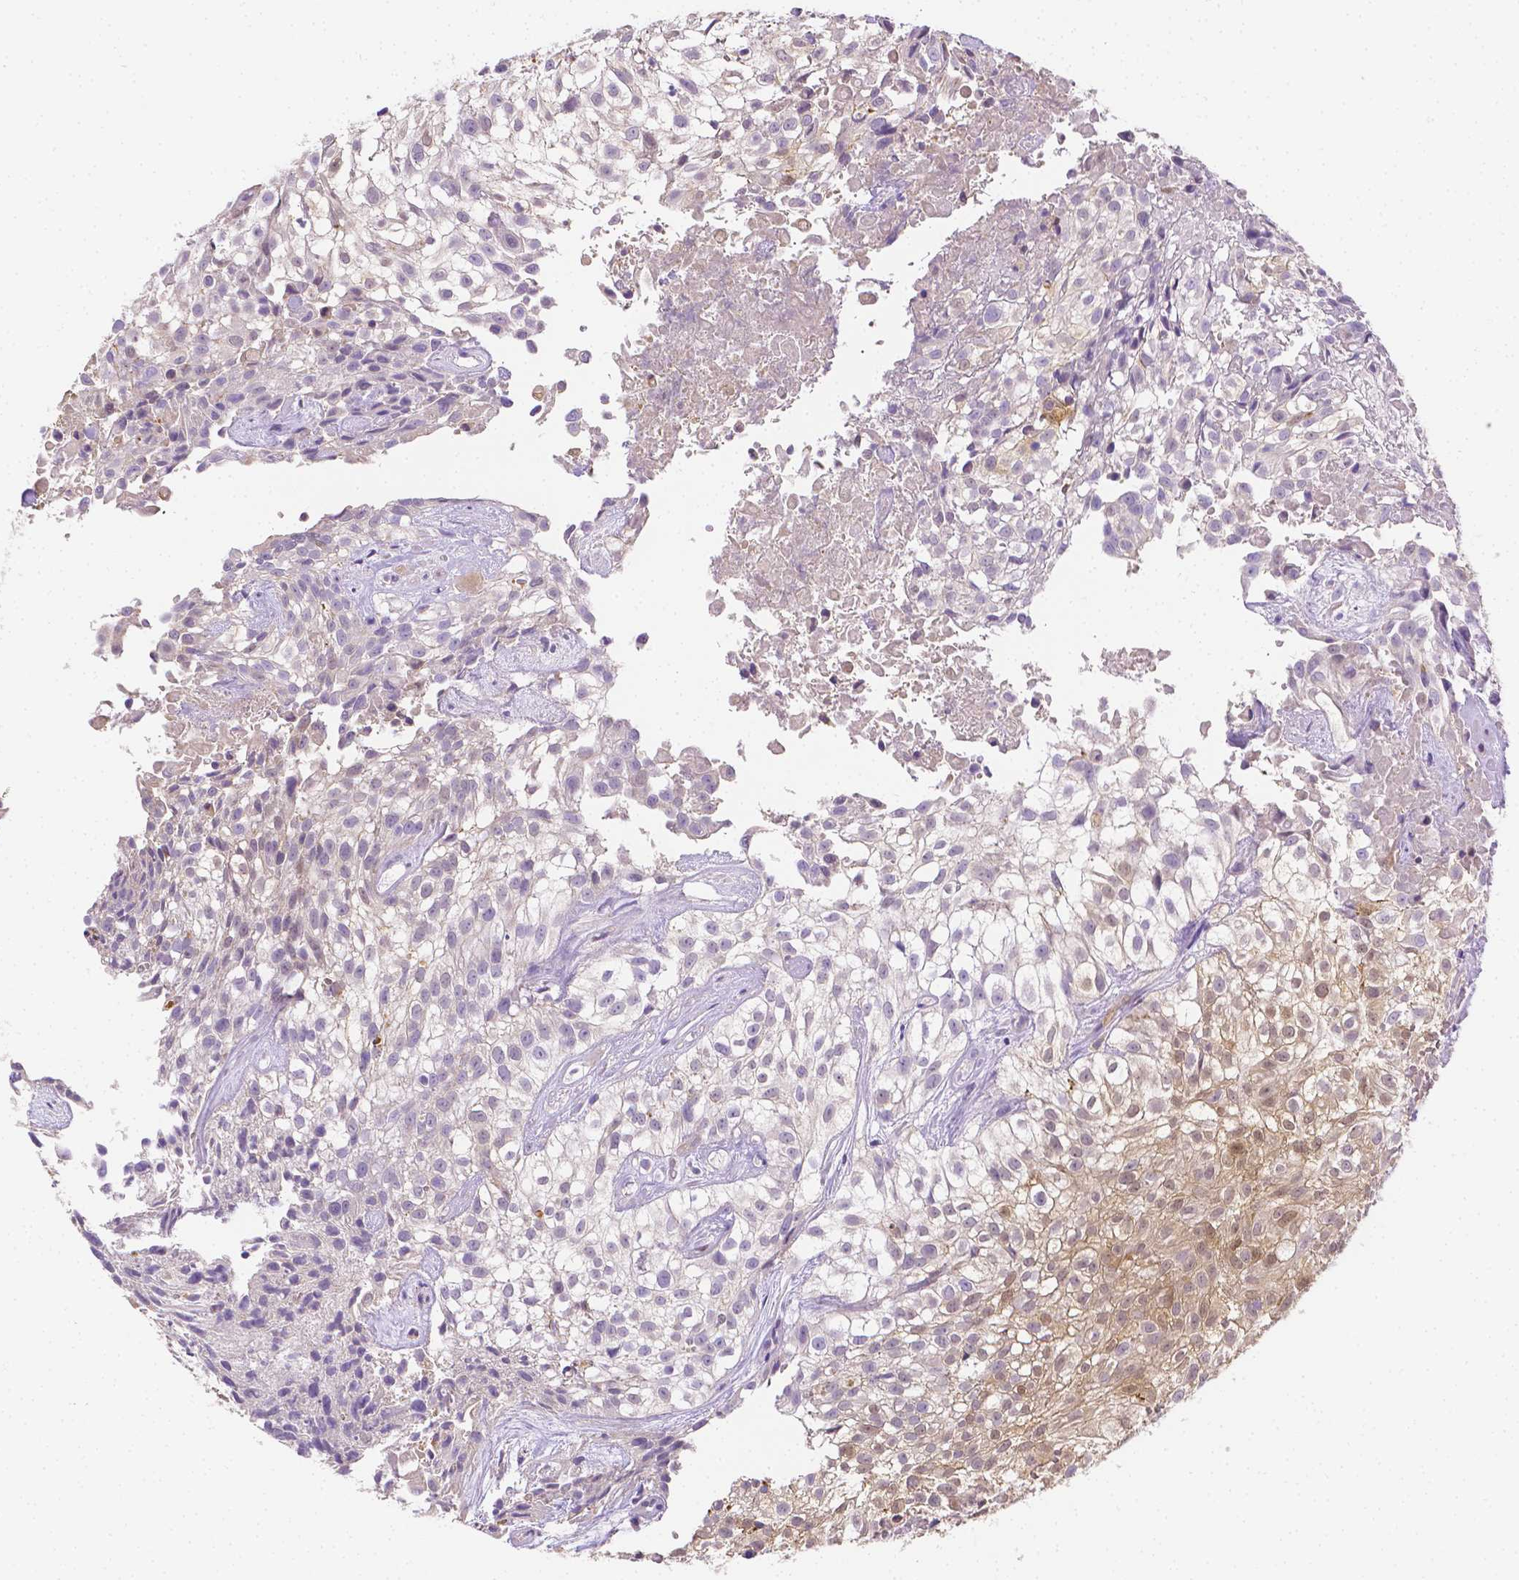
{"staining": {"intensity": "negative", "quantity": "none", "location": "none"}, "tissue": "urothelial cancer", "cell_type": "Tumor cells", "image_type": "cancer", "snomed": [{"axis": "morphology", "description": "Urothelial carcinoma, High grade"}, {"axis": "topography", "description": "Urinary bladder"}], "caption": "Urothelial cancer stained for a protein using immunohistochemistry demonstrates no staining tumor cells.", "gene": "NXPH2", "patient": {"sex": "male", "age": 56}}